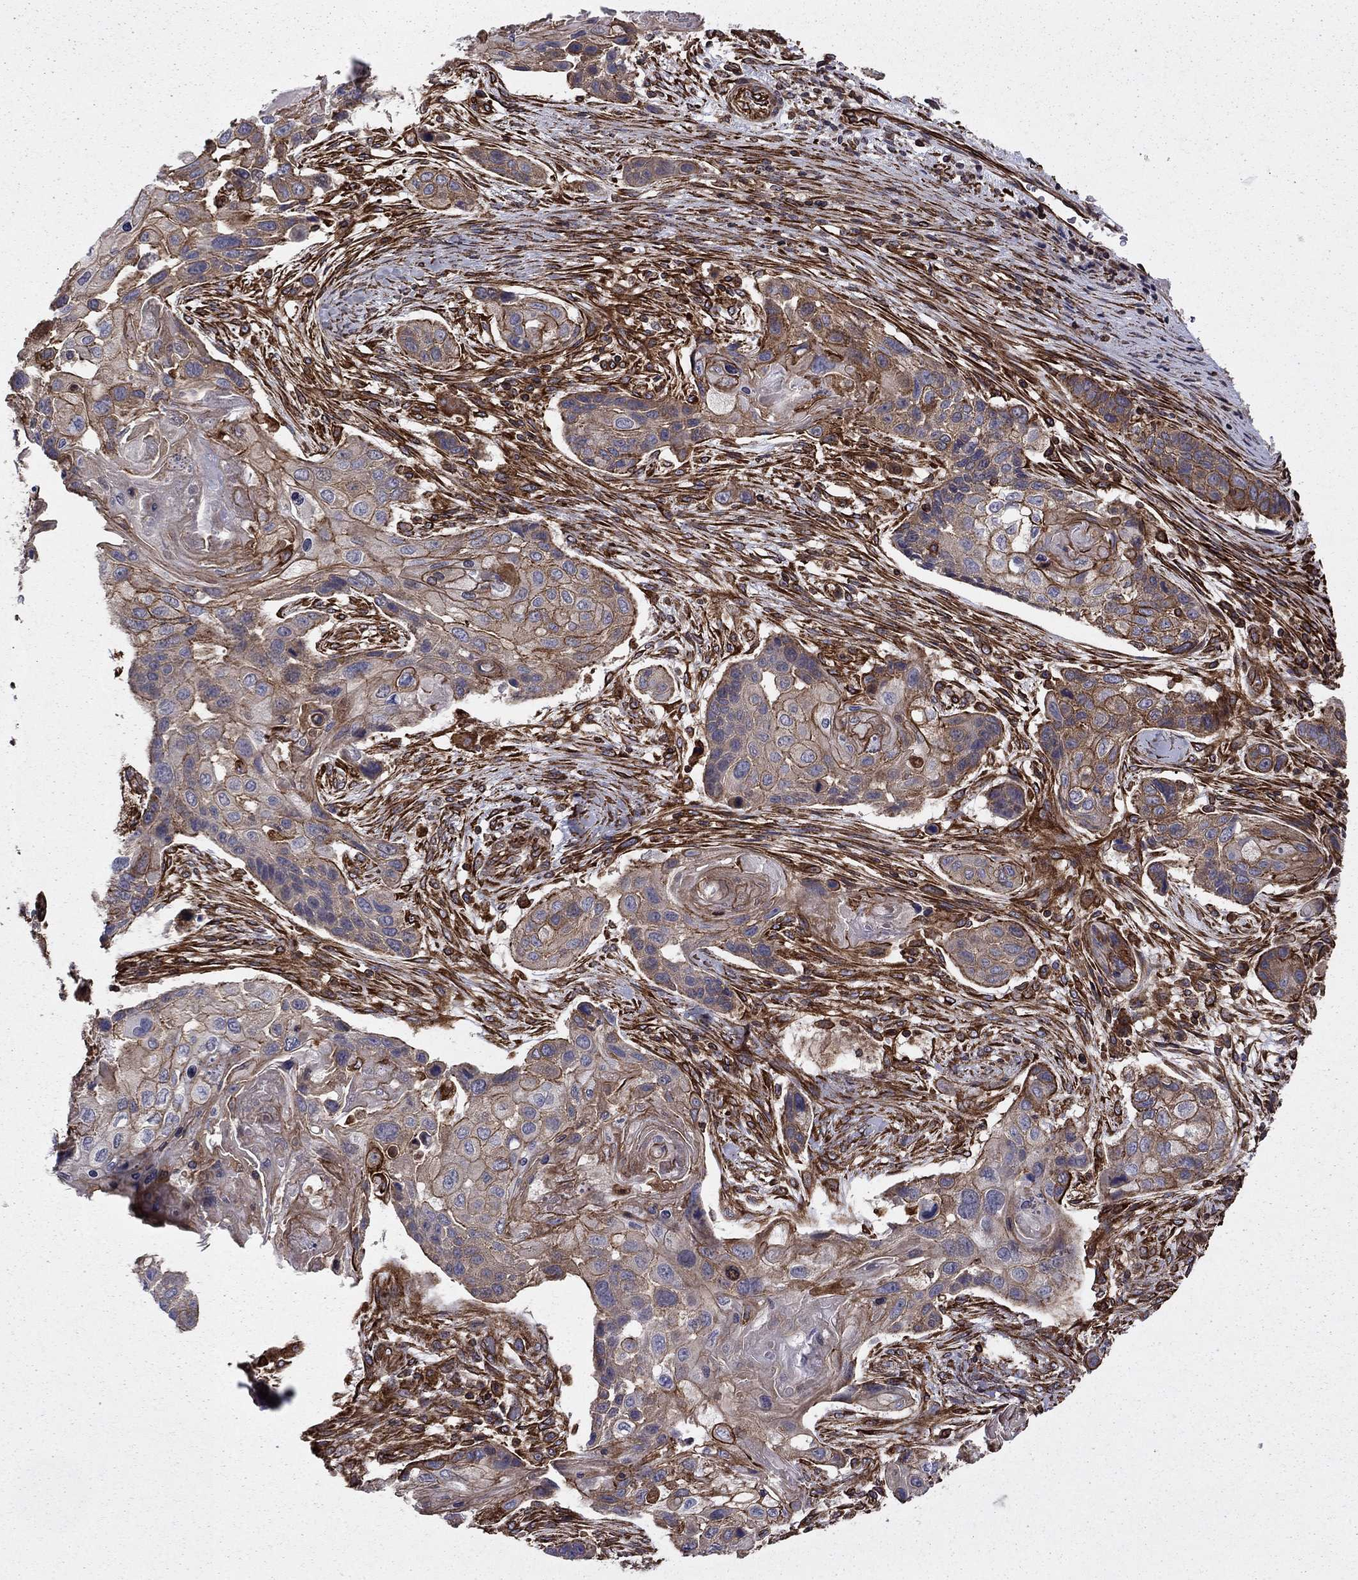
{"staining": {"intensity": "strong", "quantity": "<25%", "location": "cytoplasmic/membranous"}, "tissue": "lung cancer", "cell_type": "Tumor cells", "image_type": "cancer", "snomed": [{"axis": "morphology", "description": "Normal tissue, NOS"}, {"axis": "morphology", "description": "Squamous cell carcinoma, NOS"}, {"axis": "topography", "description": "Bronchus"}, {"axis": "topography", "description": "Lung"}], "caption": "Lung cancer (squamous cell carcinoma) stained with IHC demonstrates strong cytoplasmic/membranous positivity in approximately <25% of tumor cells.", "gene": "SHMT1", "patient": {"sex": "male", "age": 69}}